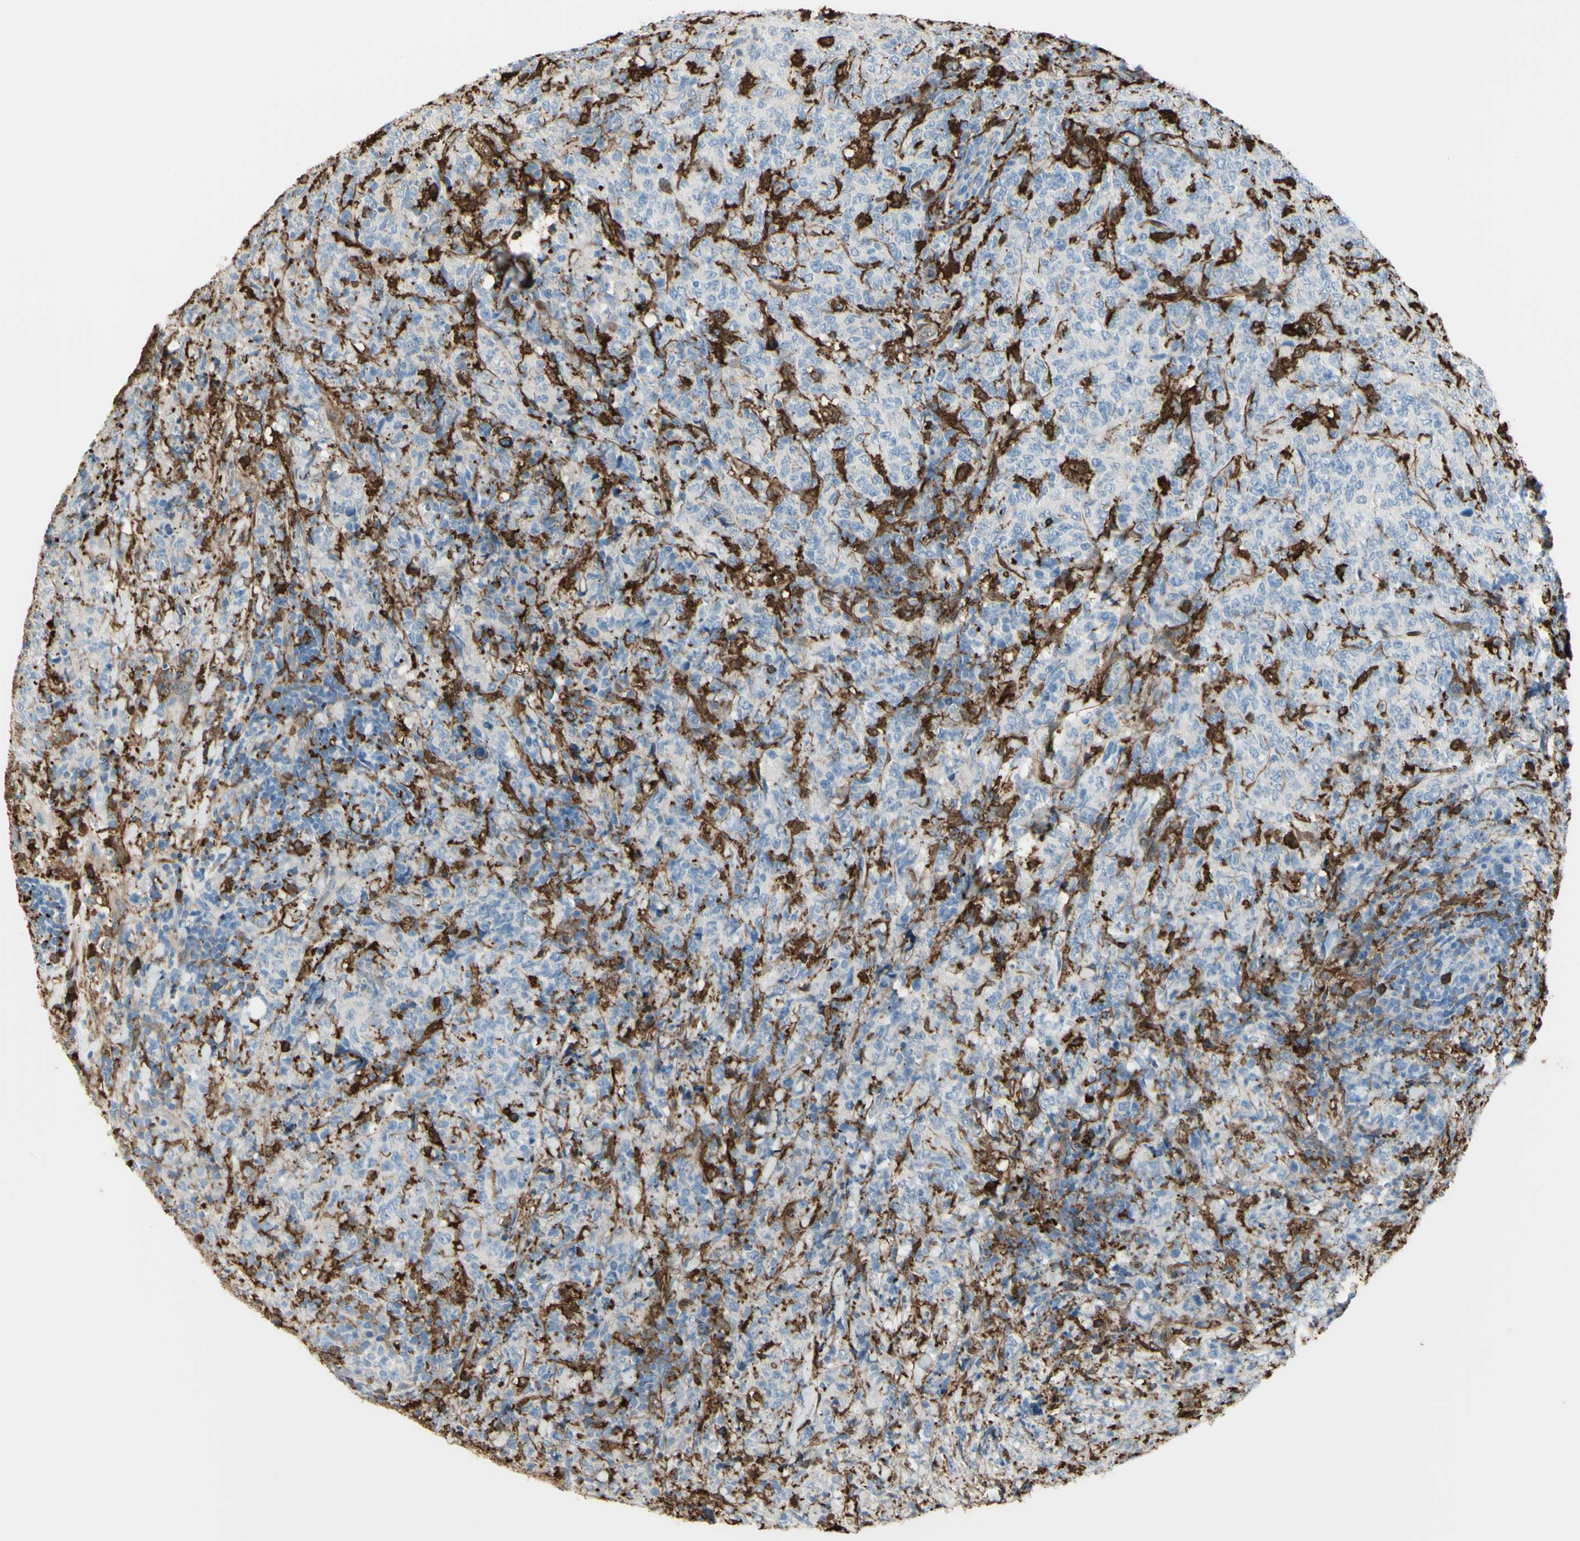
{"staining": {"intensity": "negative", "quantity": "none", "location": "none"}, "tissue": "lymphoma", "cell_type": "Tumor cells", "image_type": "cancer", "snomed": [{"axis": "morphology", "description": "Malignant lymphoma, non-Hodgkin's type, High grade"}, {"axis": "topography", "description": "Tonsil"}], "caption": "Immunohistochemical staining of malignant lymphoma, non-Hodgkin's type (high-grade) demonstrates no significant staining in tumor cells.", "gene": "GSN", "patient": {"sex": "female", "age": 36}}